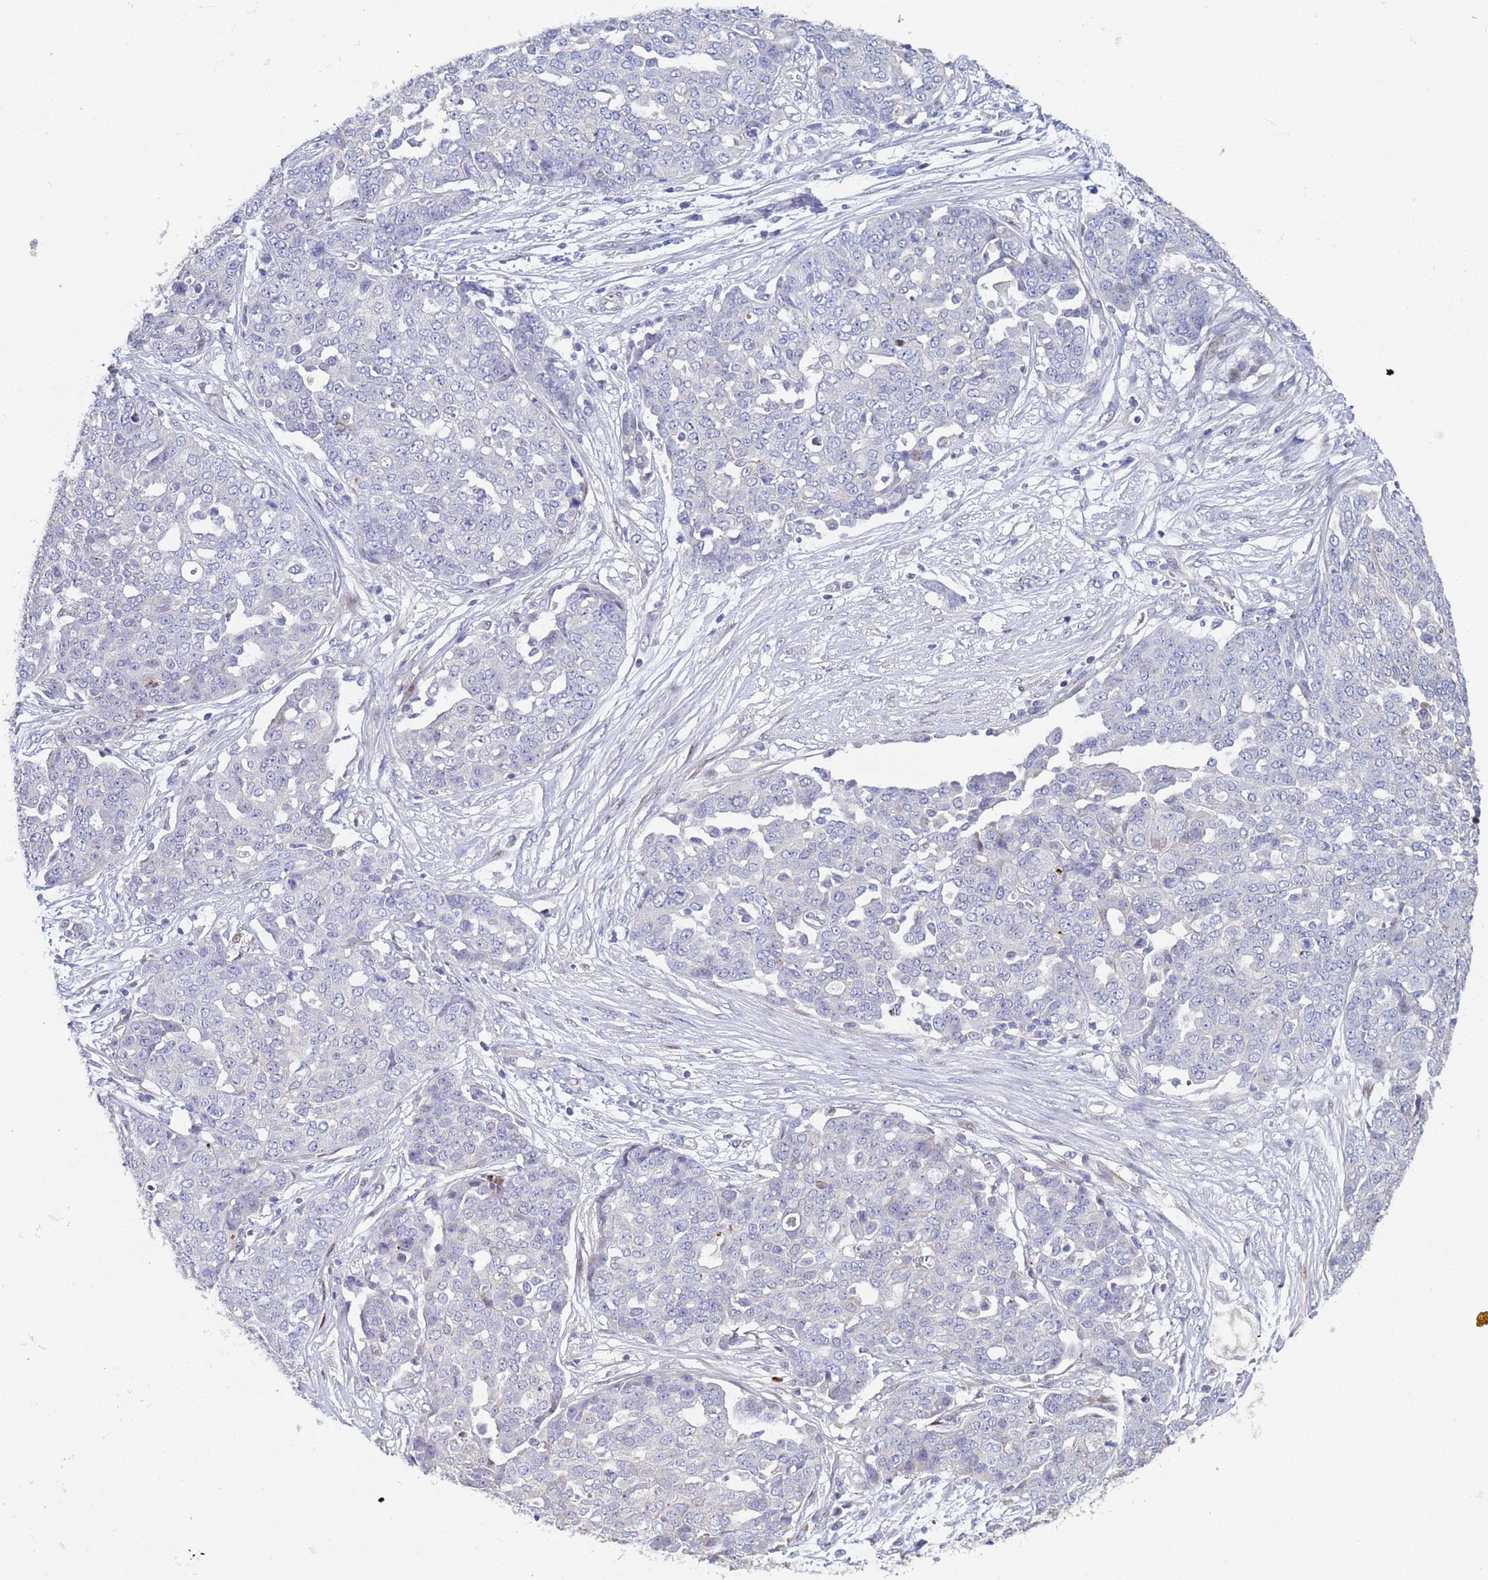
{"staining": {"intensity": "negative", "quantity": "none", "location": "none"}, "tissue": "ovarian cancer", "cell_type": "Tumor cells", "image_type": "cancer", "snomed": [{"axis": "morphology", "description": "Cystadenocarcinoma, serous, NOS"}, {"axis": "topography", "description": "Soft tissue"}, {"axis": "topography", "description": "Ovary"}], "caption": "Ovarian cancer (serous cystadenocarcinoma) was stained to show a protein in brown. There is no significant staining in tumor cells.", "gene": "PPP6R1", "patient": {"sex": "female", "age": 57}}